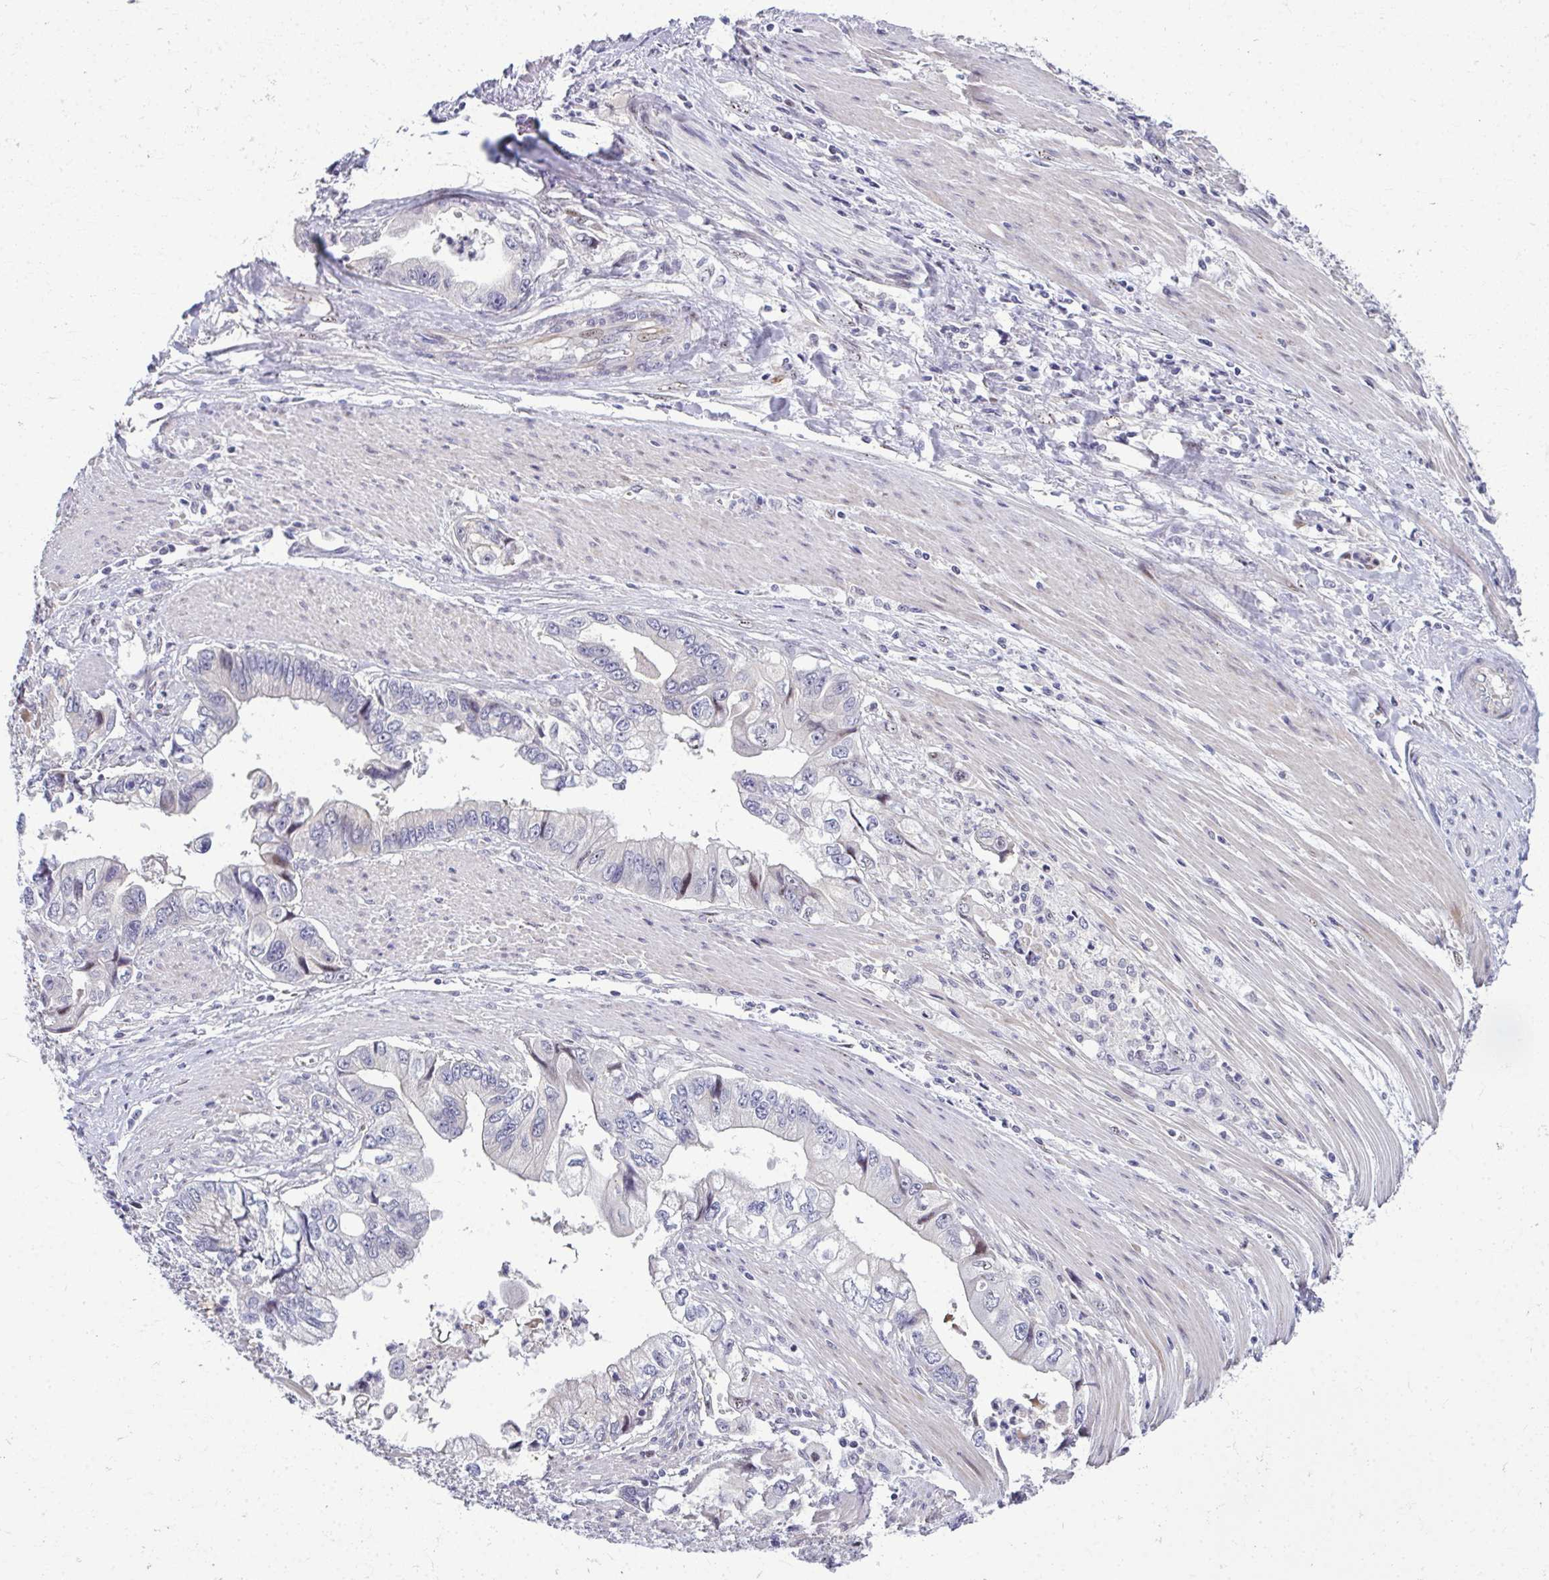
{"staining": {"intensity": "negative", "quantity": "none", "location": "none"}, "tissue": "stomach cancer", "cell_type": "Tumor cells", "image_type": "cancer", "snomed": [{"axis": "morphology", "description": "Adenocarcinoma, NOS"}, {"axis": "topography", "description": "Pancreas"}, {"axis": "topography", "description": "Stomach, upper"}], "caption": "There is no significant expression in tumor cells of stomach cancer (adenocarcinoma).", "gene": "ODF1", "patient": {"sex": "male", "age": 77}}